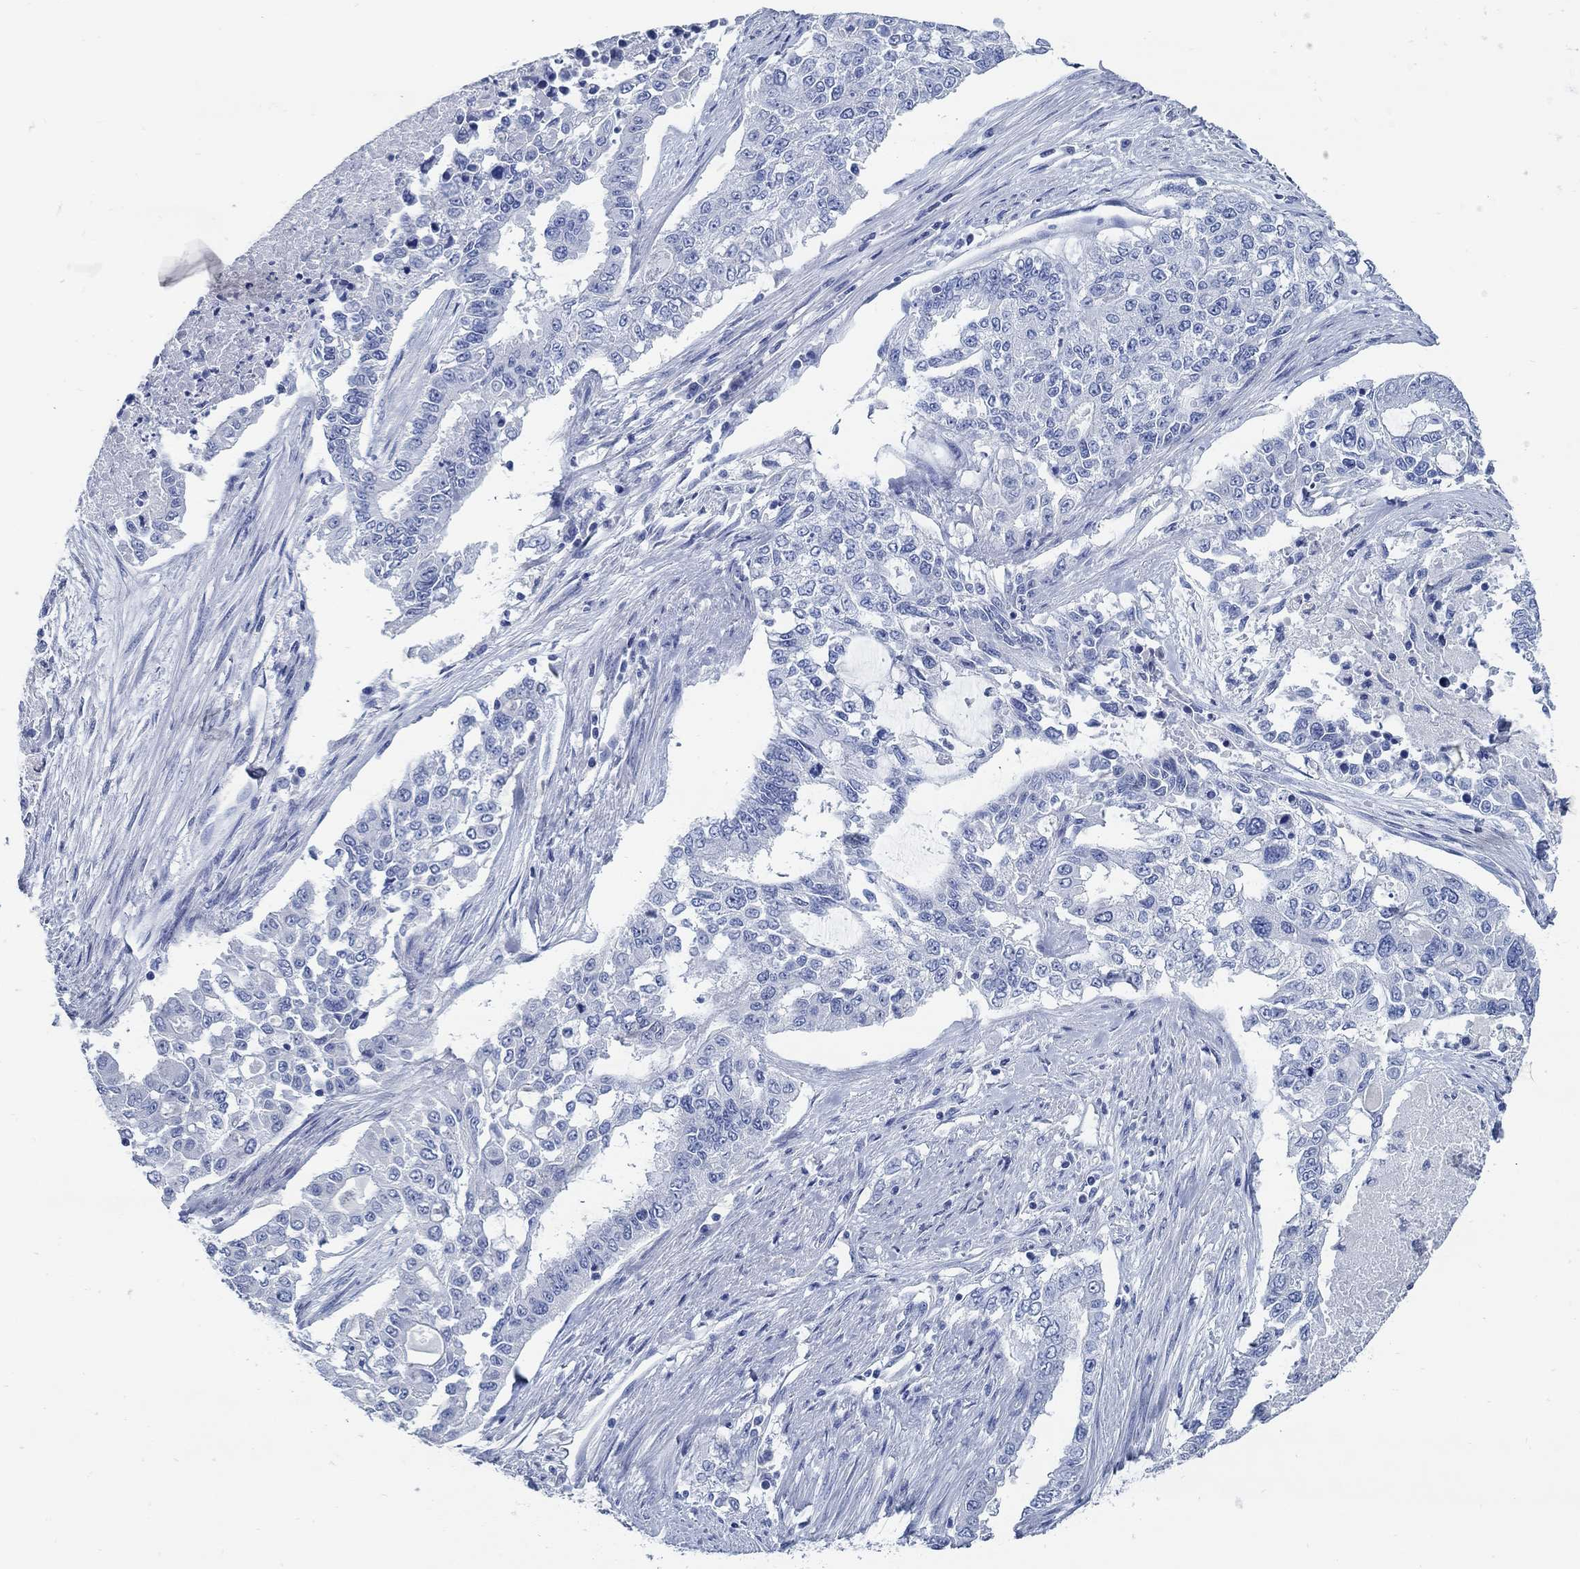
{"staining": {"intensity": "negative", "quantity": "none", "location": "none"}, "tissue": "endometrial cancer", "cell_type": "Tumor cells", "image_type": "cancer", "snomed": [{"axis": "morphology", "description": "Adenocarcinoma, NOS"}, {"axis": "topography", "description": "Uterus"}], "caption": "Tumor cells are negative for protein expression in human endometrial cancer.", "gene": "SLC45A1", "patient": {"sex": "female", "age": 59}}